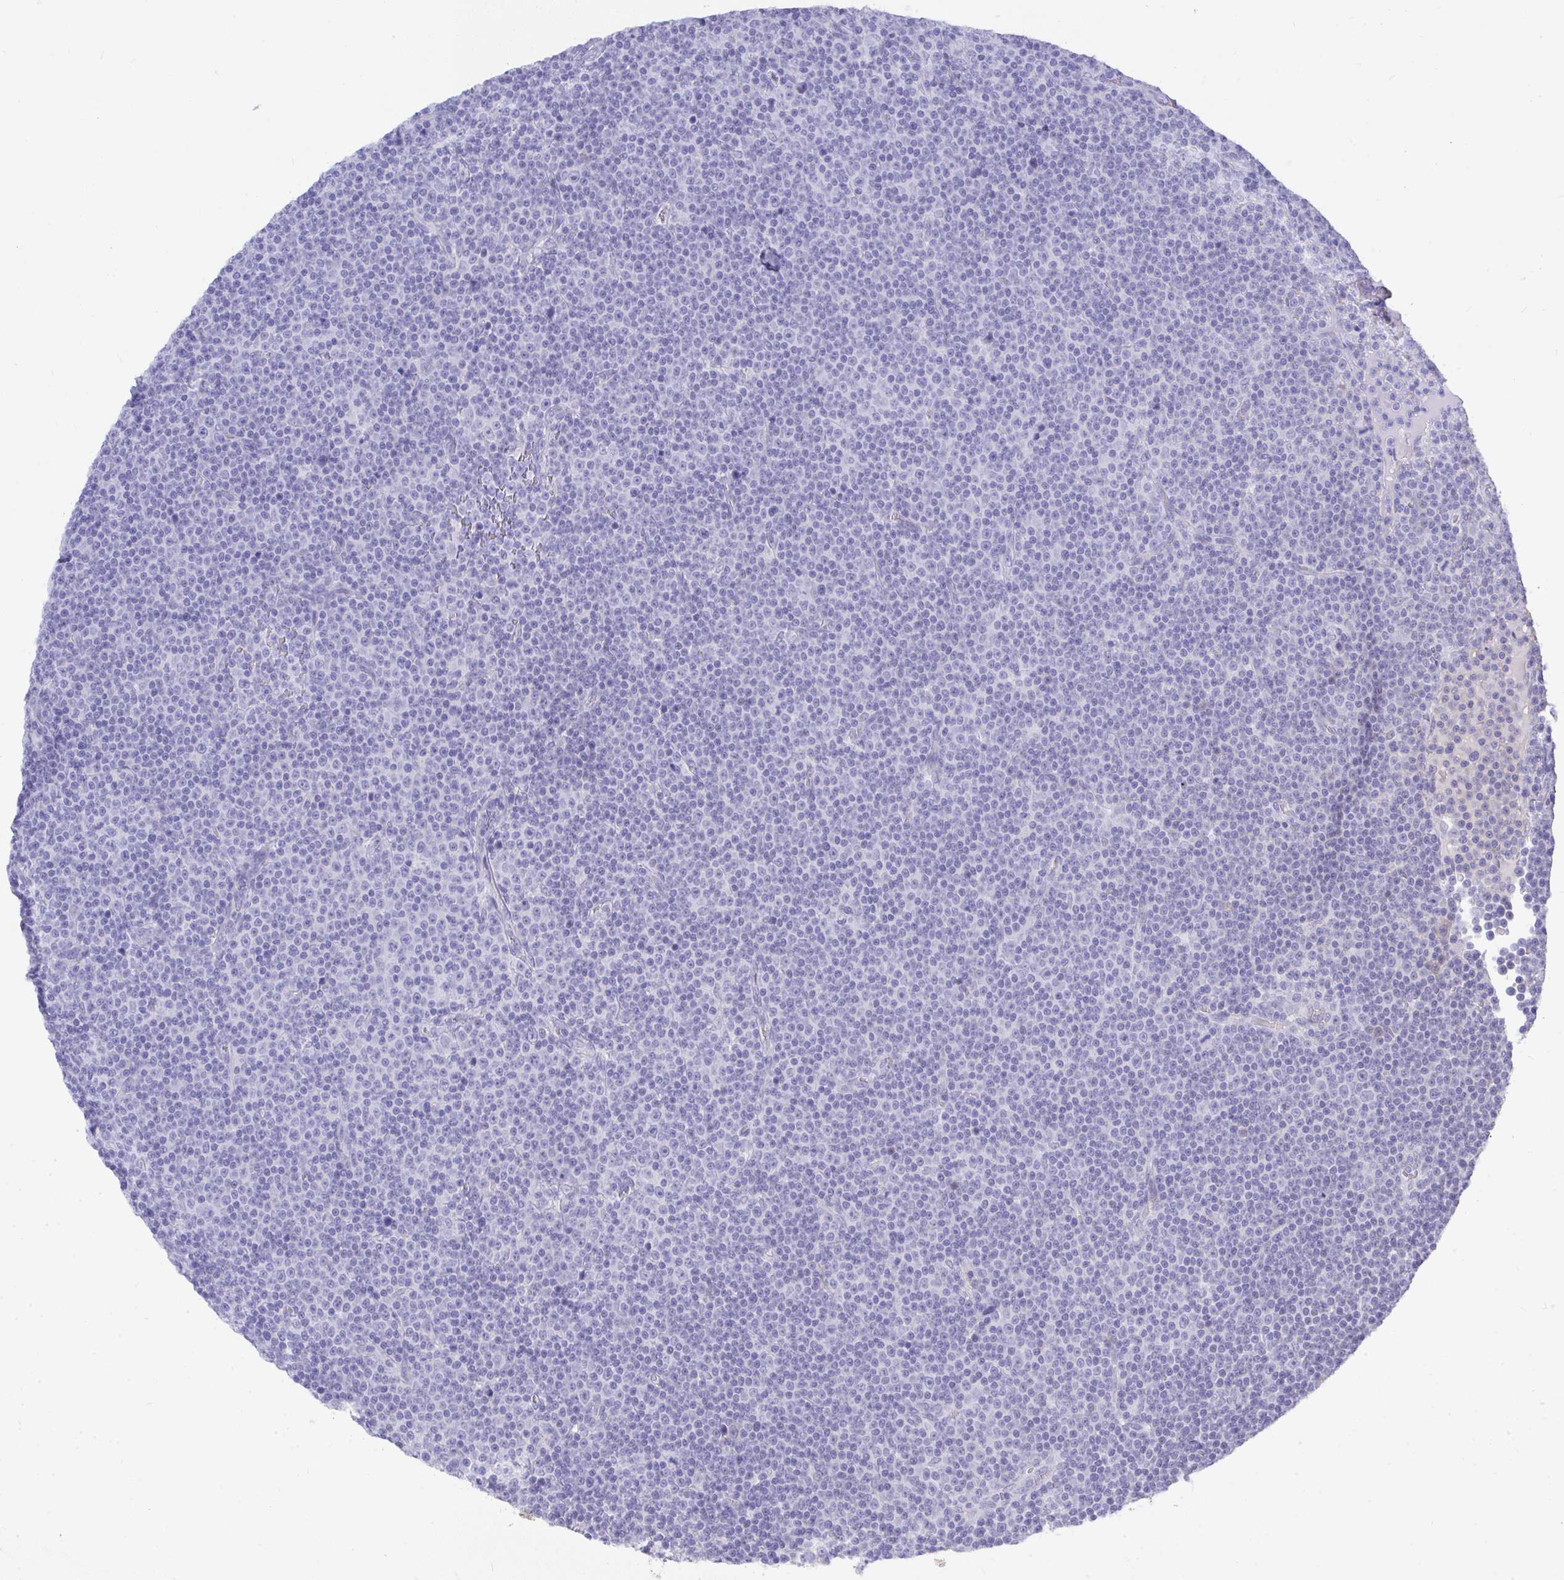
{"staining": {"intensity": "negative", "quantity": "none", "location": "none"}, "tissue": "lymphoma", "cell_type": "Tumor cells", "image_type": "cancer", "snomed": [{"axis": "morphology", "description": "Malignant lymphoma, non-Hodgkin's type, Low grade"}, {"axis": "topography", "description": "Lymph node"}], "caption": "A histopathology image of human lymphoma is negative for staining in tumor cells. (DAB immunohistochemistry, high magnification).", "gene": "MS4A12", "patient": {"sex": "female", "age": 67}}